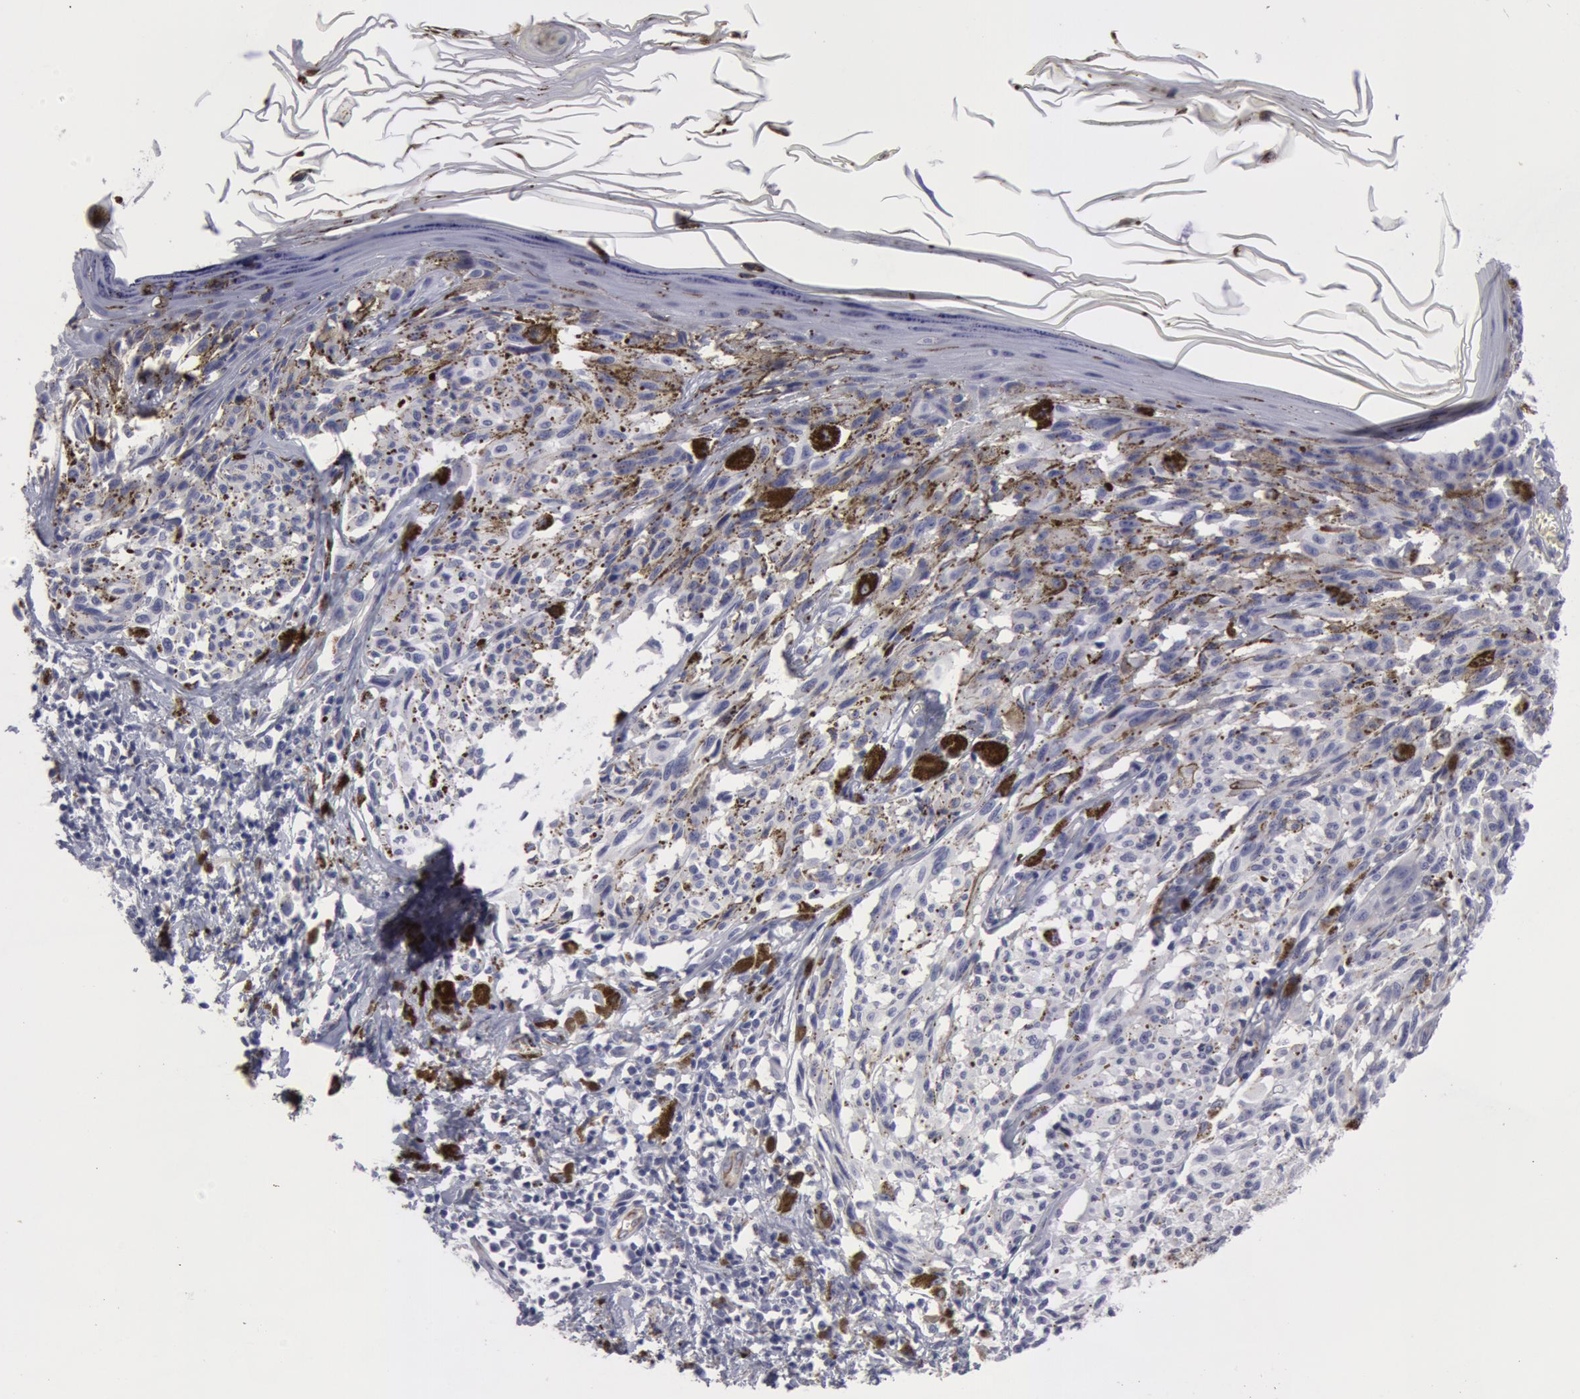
{"staining": {"intensity": "negative", "quantity": "none", "location": "none"}, "tissue": "melanoma", "cell_type": "Tumor cells", "image_type": "cancer", "snomed": [{"axis": "morphology", "description": "Malignant melanoma, NOS"}, {"axis": "topography", "description": "Skin"}], "caption": "There is no significant staining in tumor cells of malignant melanoma. (IHC, brightfield microscopy, high magnification).", "gene": "SMC1B", "patient": {"sex": "female", "age": 72}}